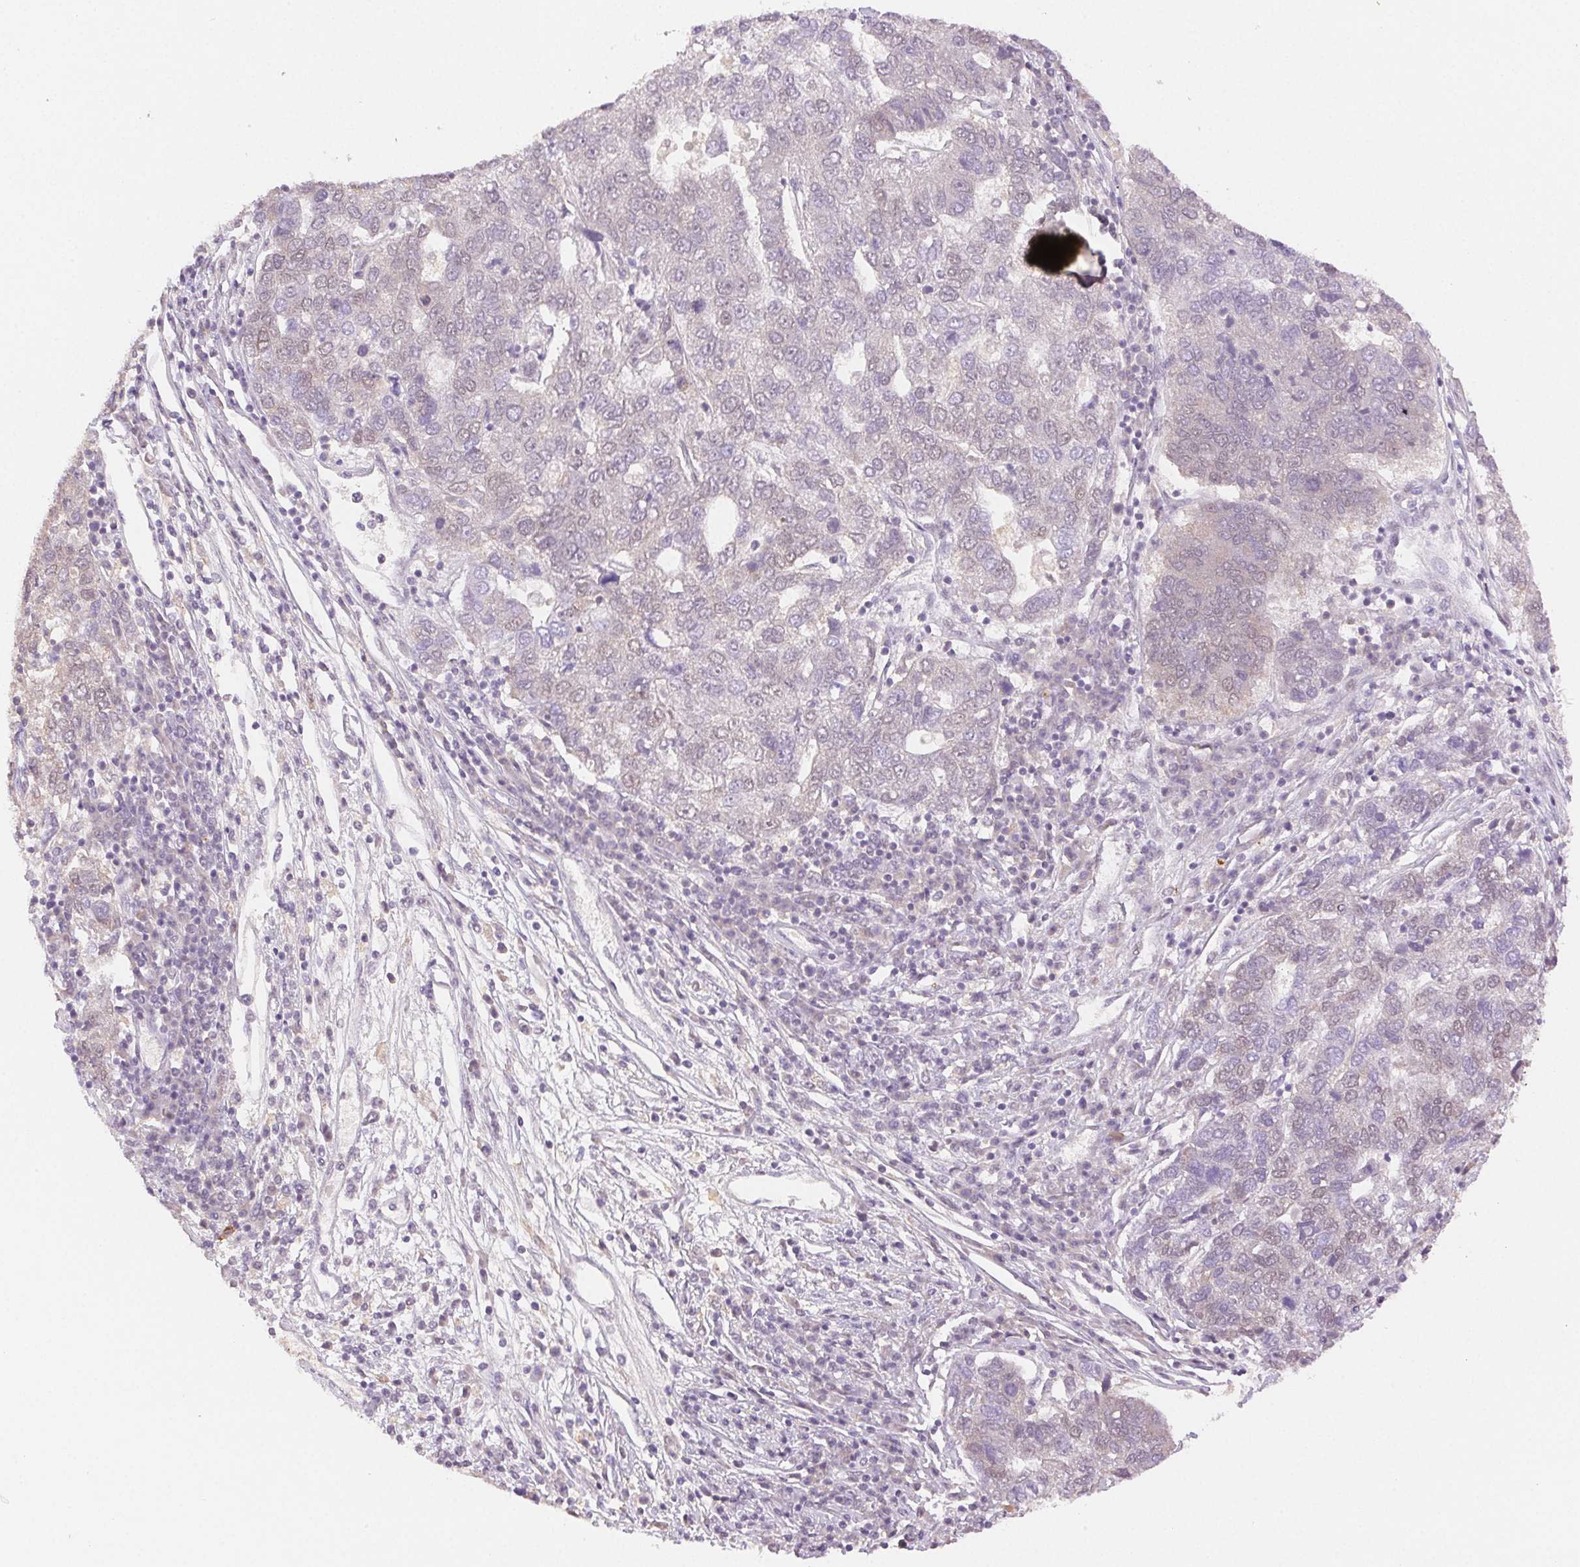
{"staining": {"intensity": "weak", "quantity": "<25%", "location": "nuclear"}, "tissue": "pancreatic cancer", "cell_type": "Tumor cells", "image_type": "cancer", "snomed": [{"axis": "morphology", "description": "Adenocarcinoma, NOS"}, {"axis": "topography", "description": "Pancreas"}], "caption": "Tumor cells show no significant staining in adenocarcinoma (pancreatic).", "gene": "H2AZ2", "patient": {"sex": "female", "age": 61}}